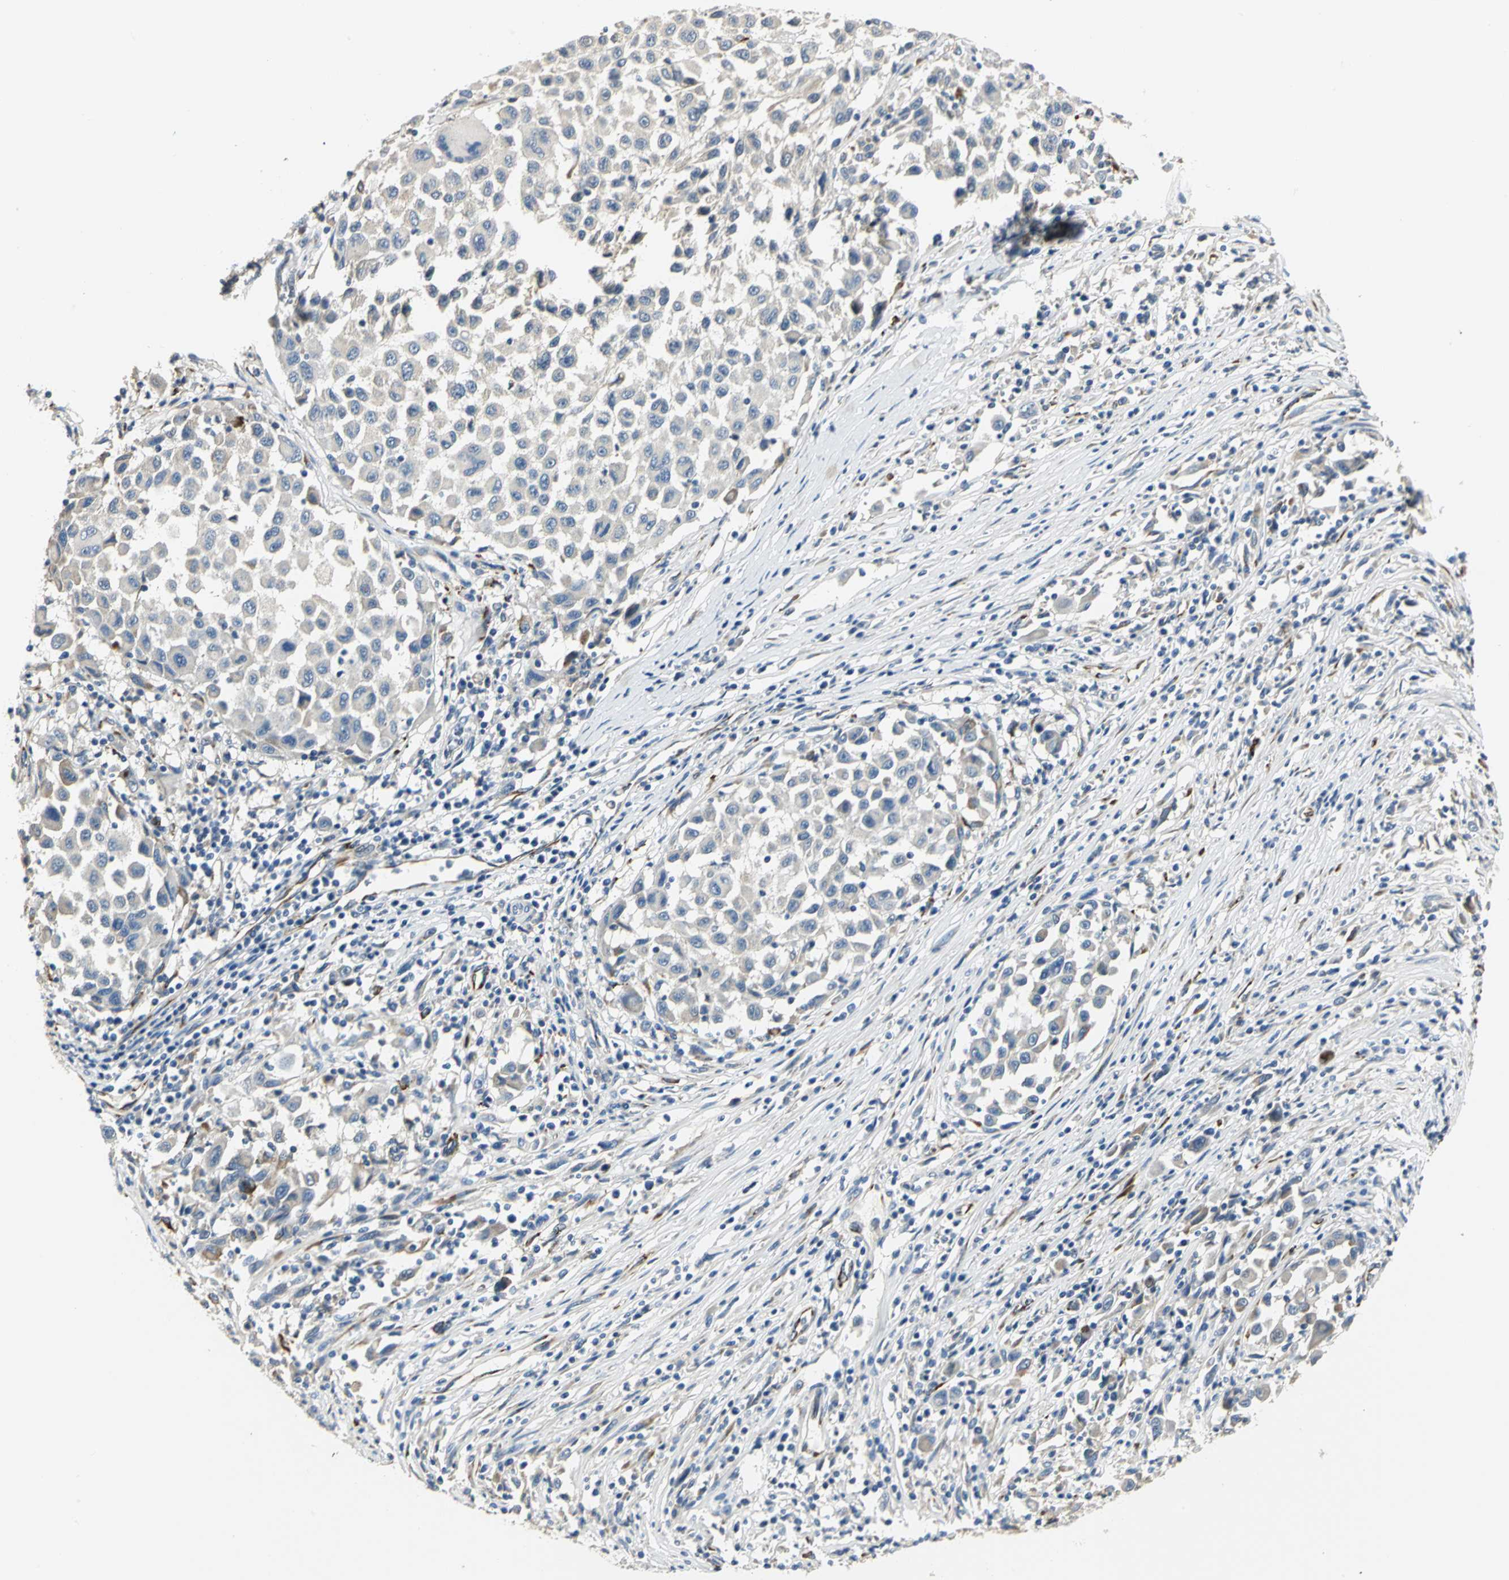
{"staining": {"intensity": "weak", "quantity": "<25%", "location": "cytoplasmic/membranous"}, "tissue": "melanoma", "cell_type": "Tumor cells", "image_type": "cancer", "snomed": [{"axis": "morphology", "description": "Malignant melanoma, Metastatic site"}, {"axis": "topography", "description": "Lymph node"}], "caption": "High power microscopy histopathology image of an immunohistochemistry image of malignant melanoma (metastatic site), revealing no significant positivity in tumor cells.", "gene": "B3GNT2", "patient": {"sex": "male", "age": 61}}